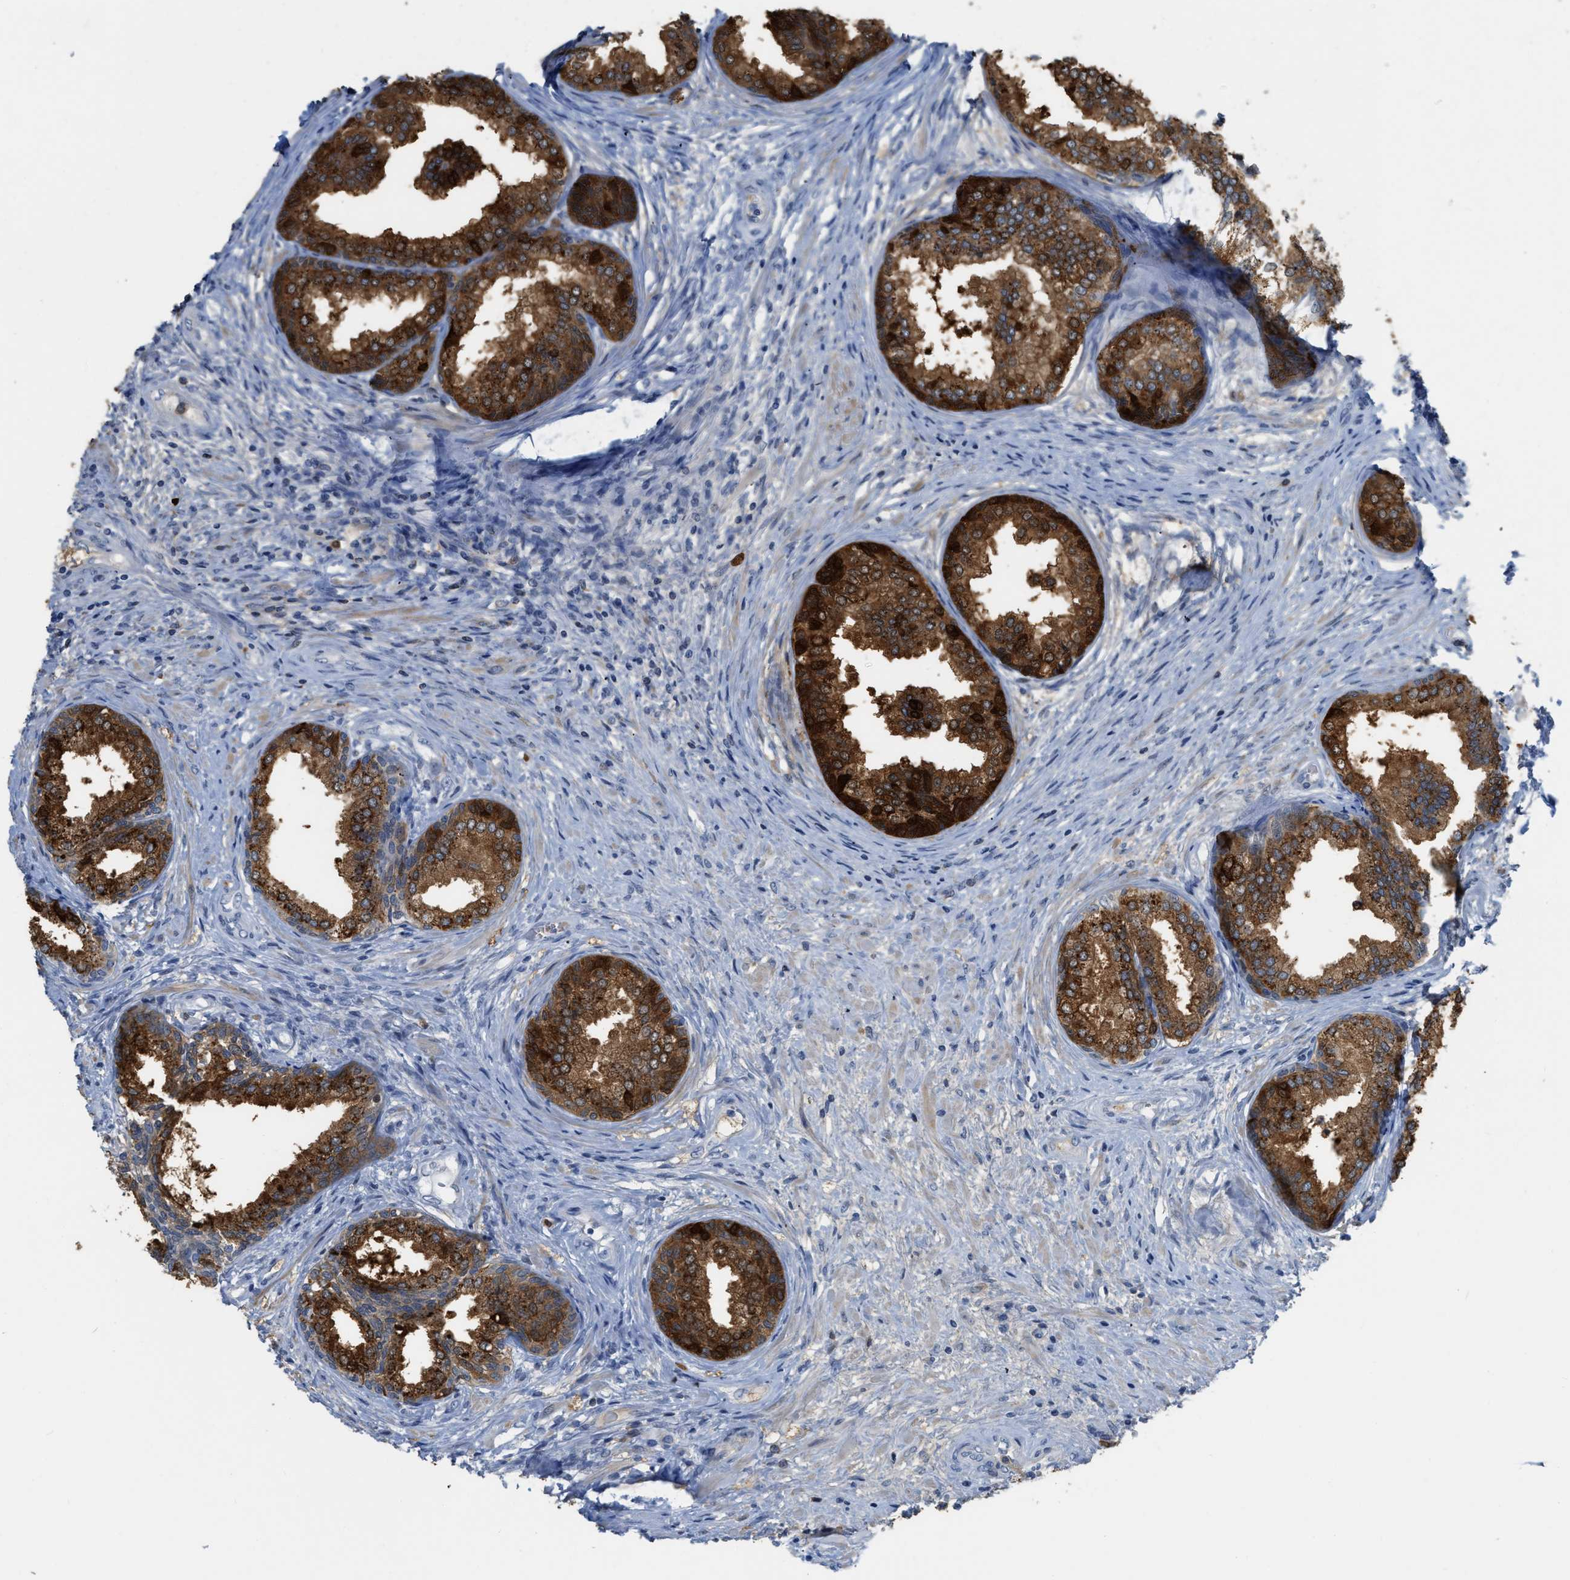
{"staining": {"intensity": "strong", "quantity": ">75%", "location": "cytoplasmic/membranous"}, "tissue": "prostate", "cell_type": "Glandular cells", "image_type": "normal", "snomed": [{"axis": "morphology", "description": "Normal tissue, NOS"}, {"axis": "topography", "description": "Prostate"}], "caption": "Protein expression by IHC reveals strong cytoplasmic/membranous staining in about >75% of glandular cells in unremarkable prostate.", "gene": "CRYM", "patient": {"sex": "male", "age": 76}}